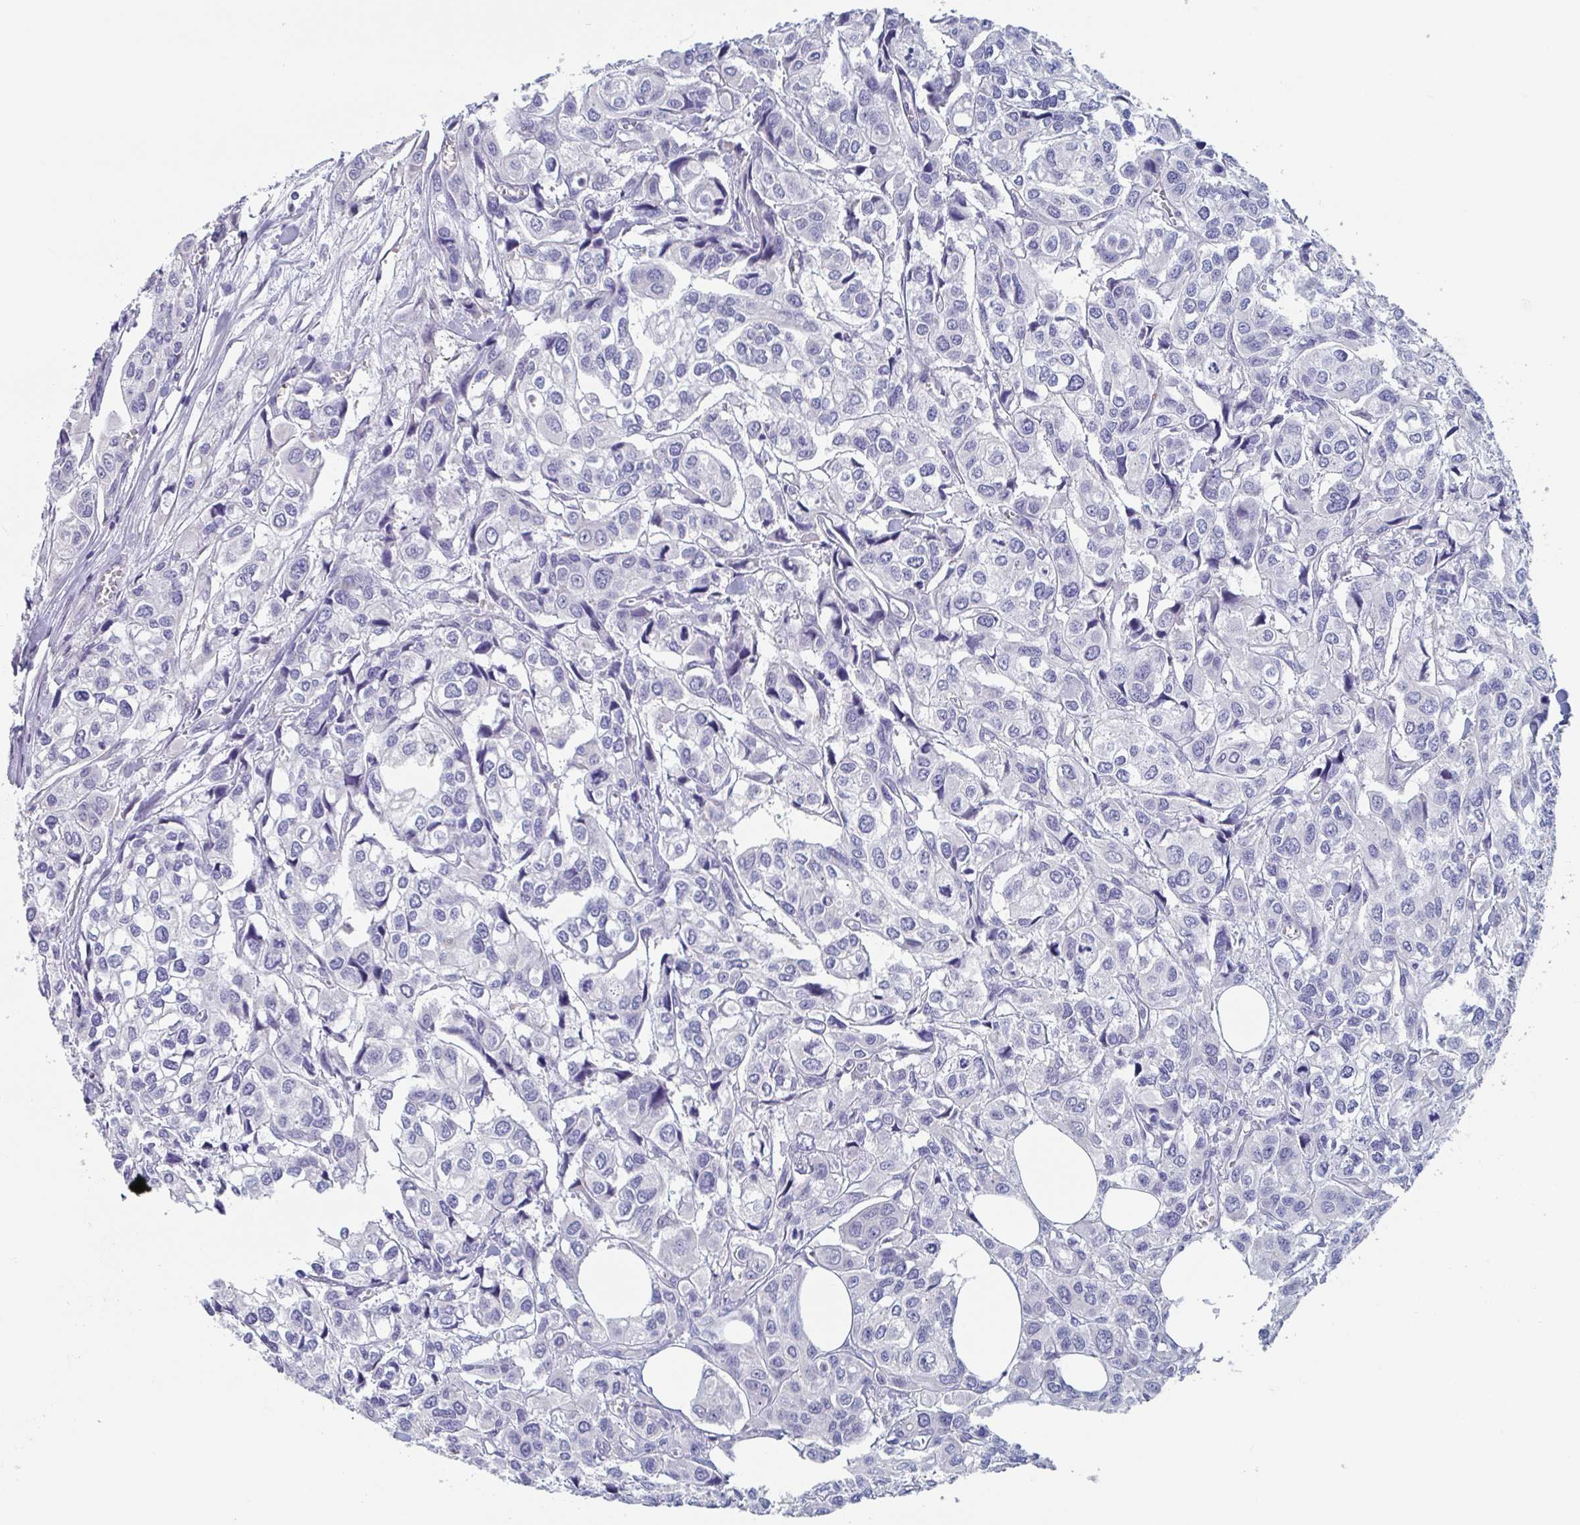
{"staining": {"intensity": "negative", "quantity": "none", "location": "none"}, "tissue": "urothelial cancer", "cell_type": "Tumor cells", "image_type": "cancer", "snomed": [{"axis": "morphology", "description": "Urothelial carcinoma, High grade"}, {"axis": "topography", "description": "Urinary bladder"}], "caption": "An immunohistochemistry (IHC) micrograph of high-grade urothelial carcinoma is shown. There is no staining in tumor cells of high-grade urothelial carcinoma. The staining is performed using DAB brown chromogen with nuclei counter-stained in using hematoxylin.", "gene": "NT5C3B", "patient": {"sex": "male", "age": 67}}